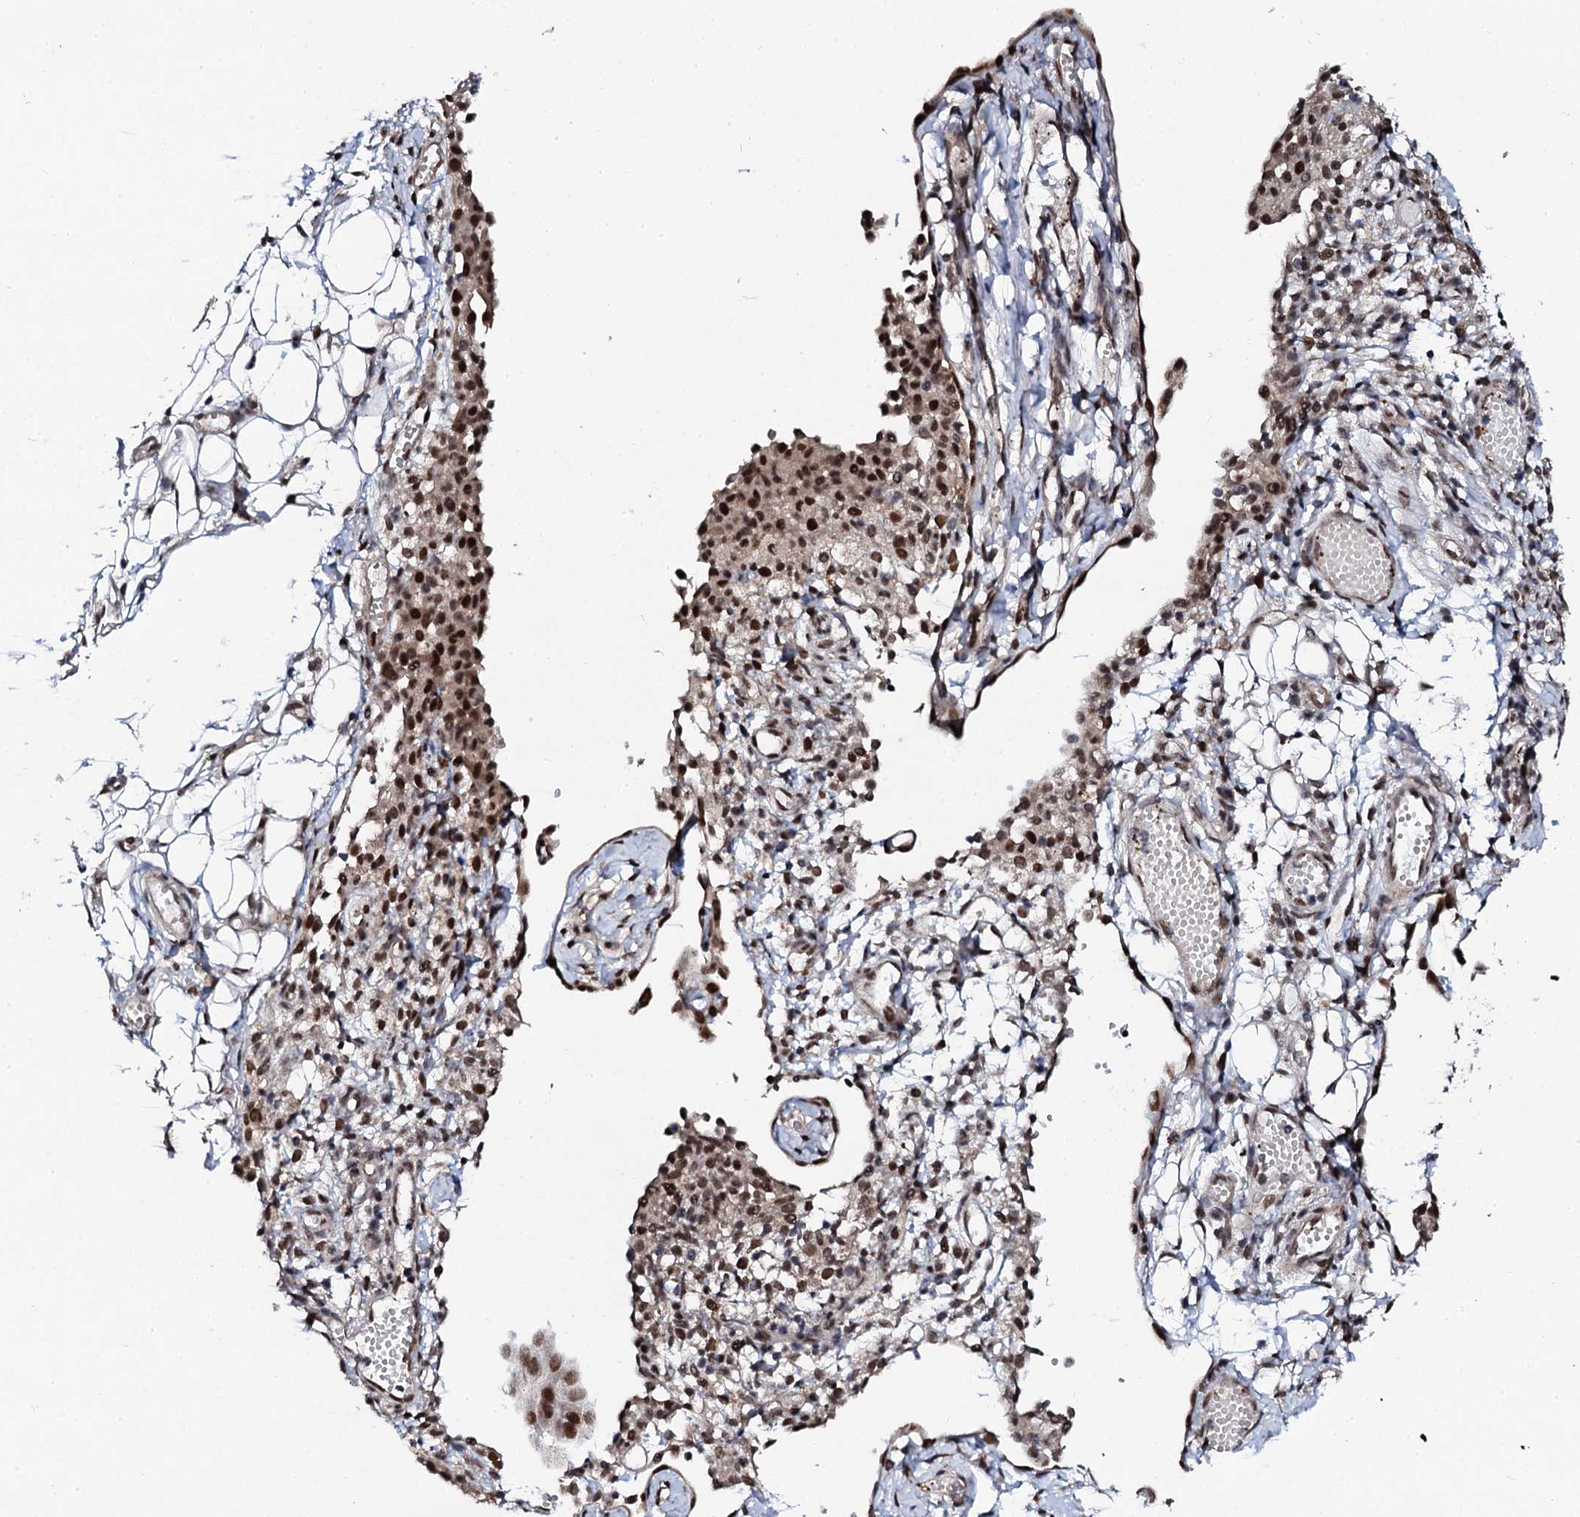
{"staining": {"intensity": "strong", "quantity": ">75%", "location": "nuclear"}, "tissue": "ovarian cancer", "cell_type": "Tumor cells", "image_type": "cancer", "snomed": [{"axis": "morphology", "description": "Carcinoma, endometroid"}, {"axis": "topography", "description": "Ovary"}], "caption": "The micrograph shows staining of endometroid carcinoma (ovarian), revealing strong nuclear protein expression (brown color) within tumor cells.", "gene": "CSTF3", "patient": {"sex": "female", "age": 42}}